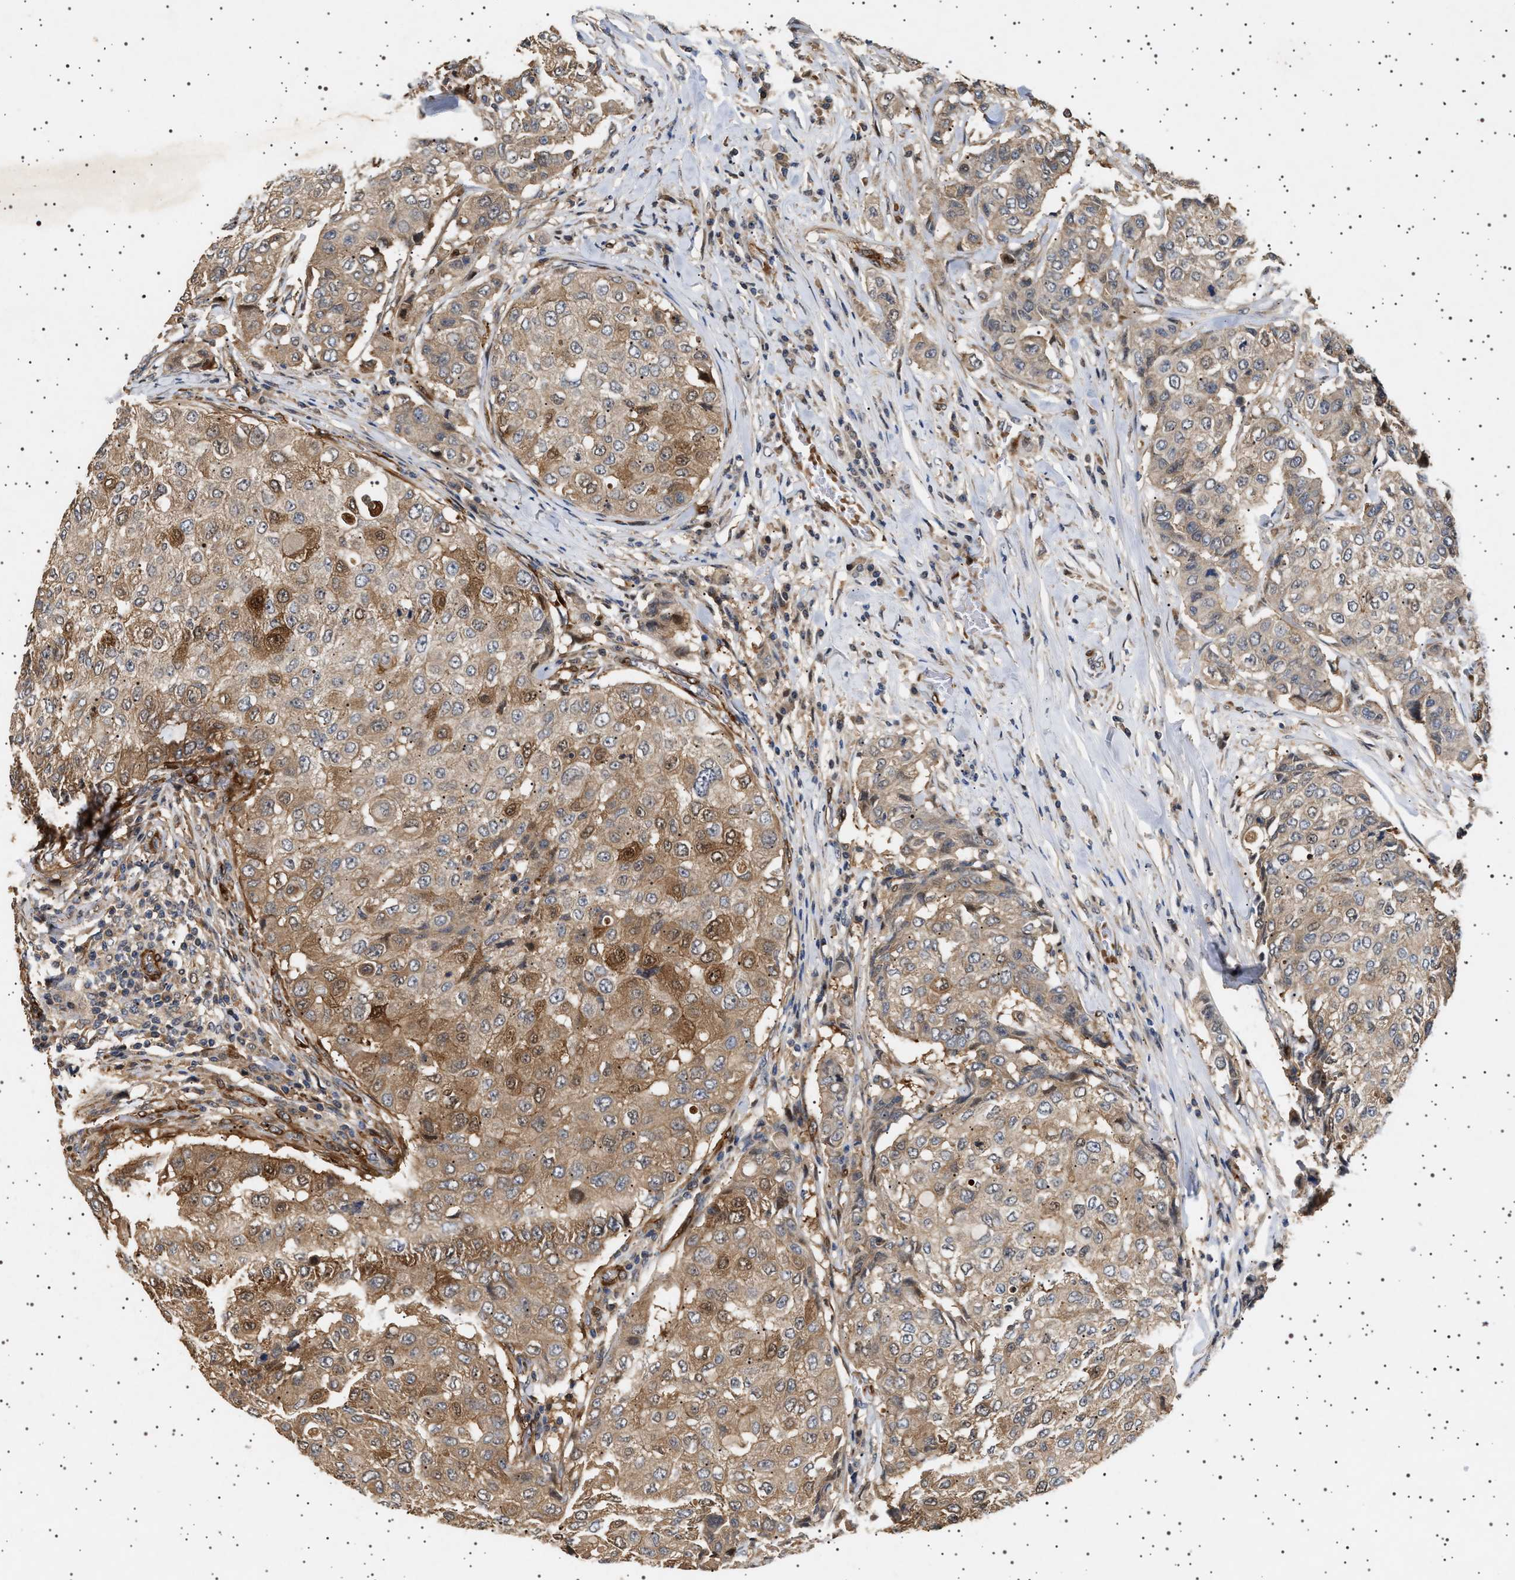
{"staining": {"intensity": "moderate", "quantity": ">75%", "location": "cytoplasmic/membranous"}, "tissue": "breast cancer", "cell_type": "Tumor cells", "image_type": "cancer", "snomed": [{"axis": "morphology", "description": "Duct carcinoma"}, {"axis": "topography", "description": "Breast"}], "caption": "Immunohistochemistry (DAB (3,3'-diaminobenzidine)) staining of human infiltrating ductal carcinoma (breast) displays moderate cytoplasmic/membranous protein staining in approximately >75% of tumor cells.", "gene": "GUCY1B1", "patient": {"sex": "female", "age": 27}}